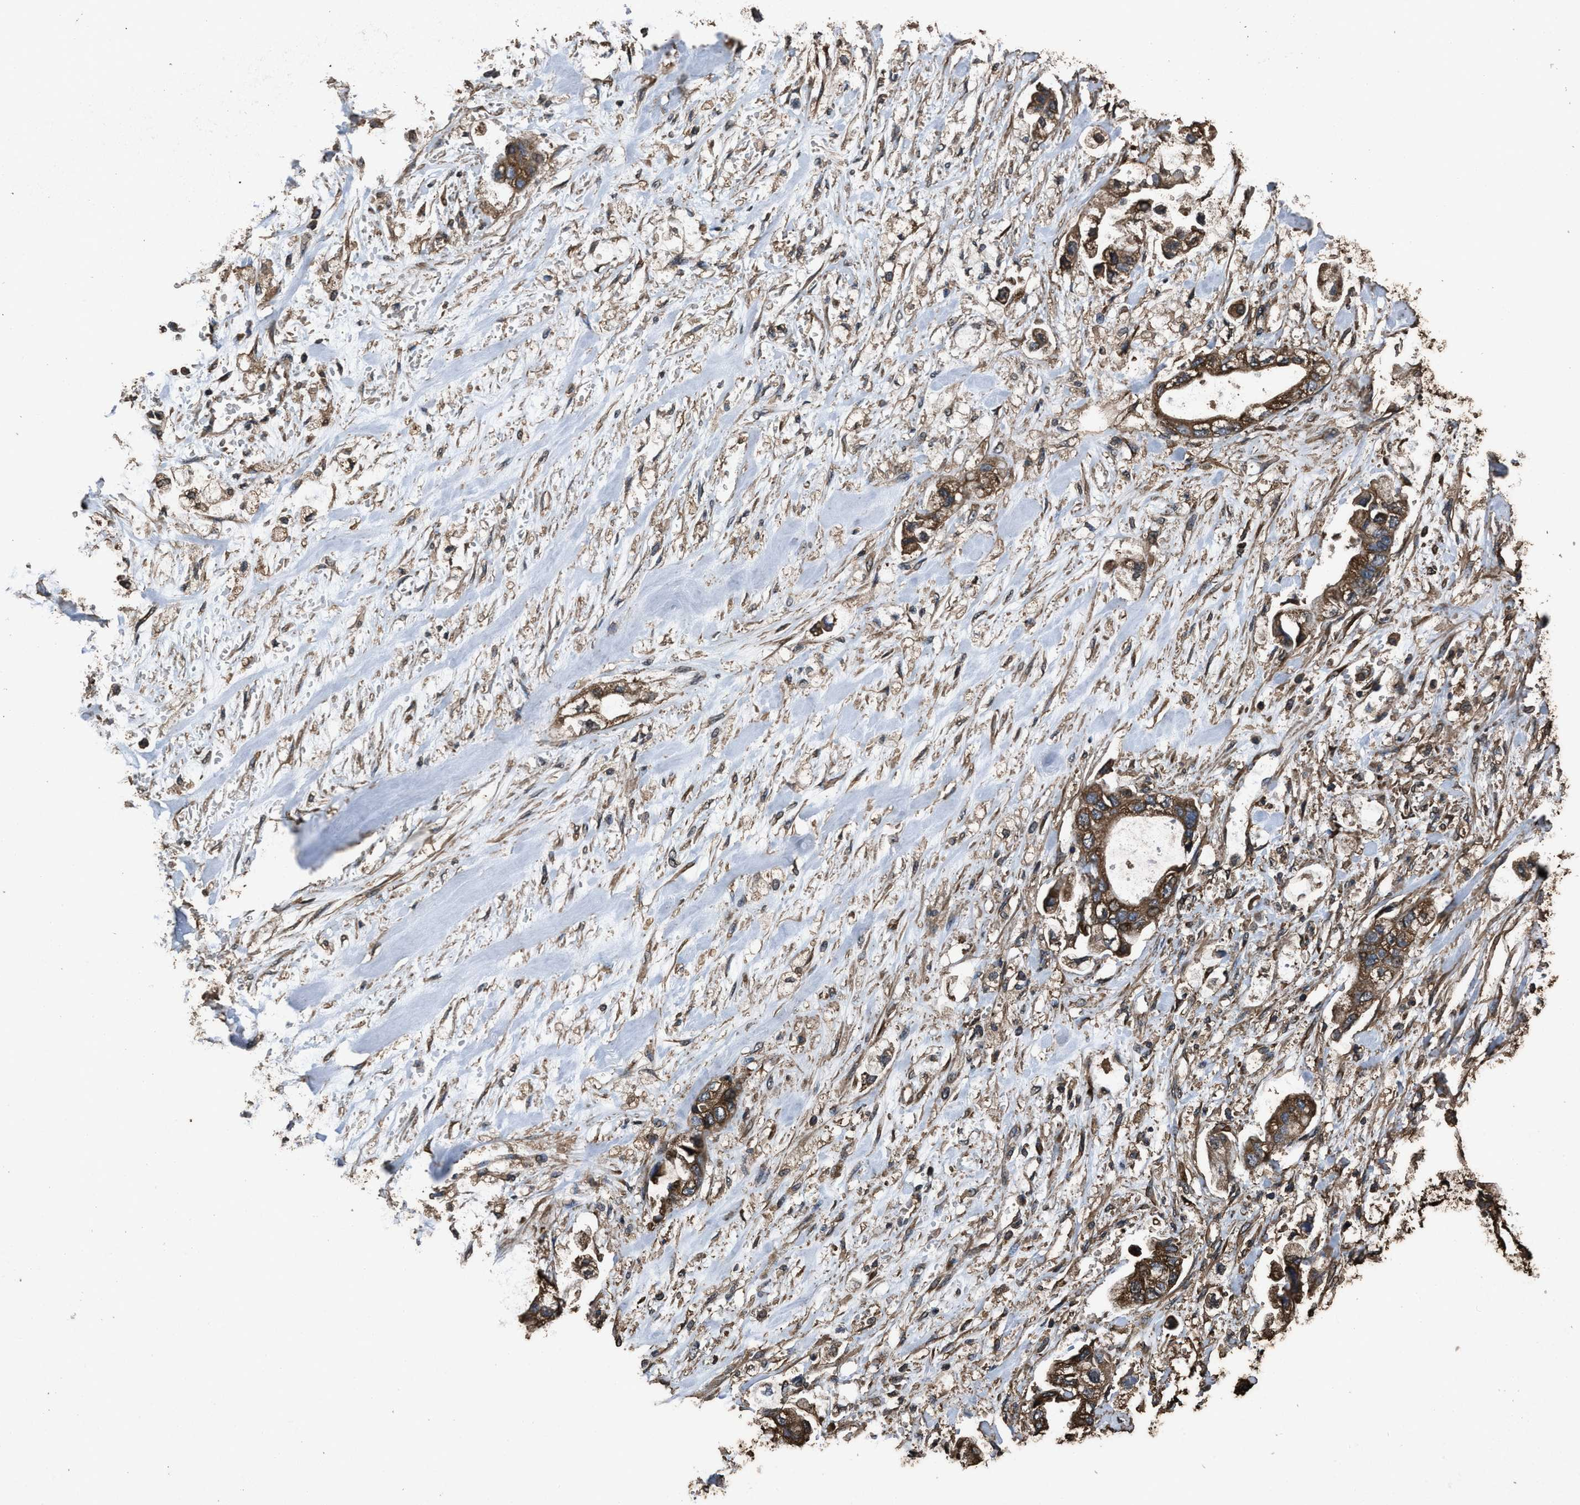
{"staining": {"intensity": "strong", "quantity": ">75%", "location": "cytoplasmic/membranous"}, "tissue": "stomach cancer", "cell_type": "Tumor cells", "image_type": "cancer", "snomed": [{"axis": "morphology", "description": "Normal tissue, NOS"}, {"axis": "morphology", "description": "Adenocarcinoma, NOS"}, {"axis": "topography", "description": "Stomach"}], "caption": "Immunohistochemistry (IHC) of human adenocarcinoma (stomach) demonstrates high levels of strong cytoplasmic/membranous staining in about >75% of tumor cells.", "gene": "ZMYND19", "patient": {"sex": "male", "age": 62}}